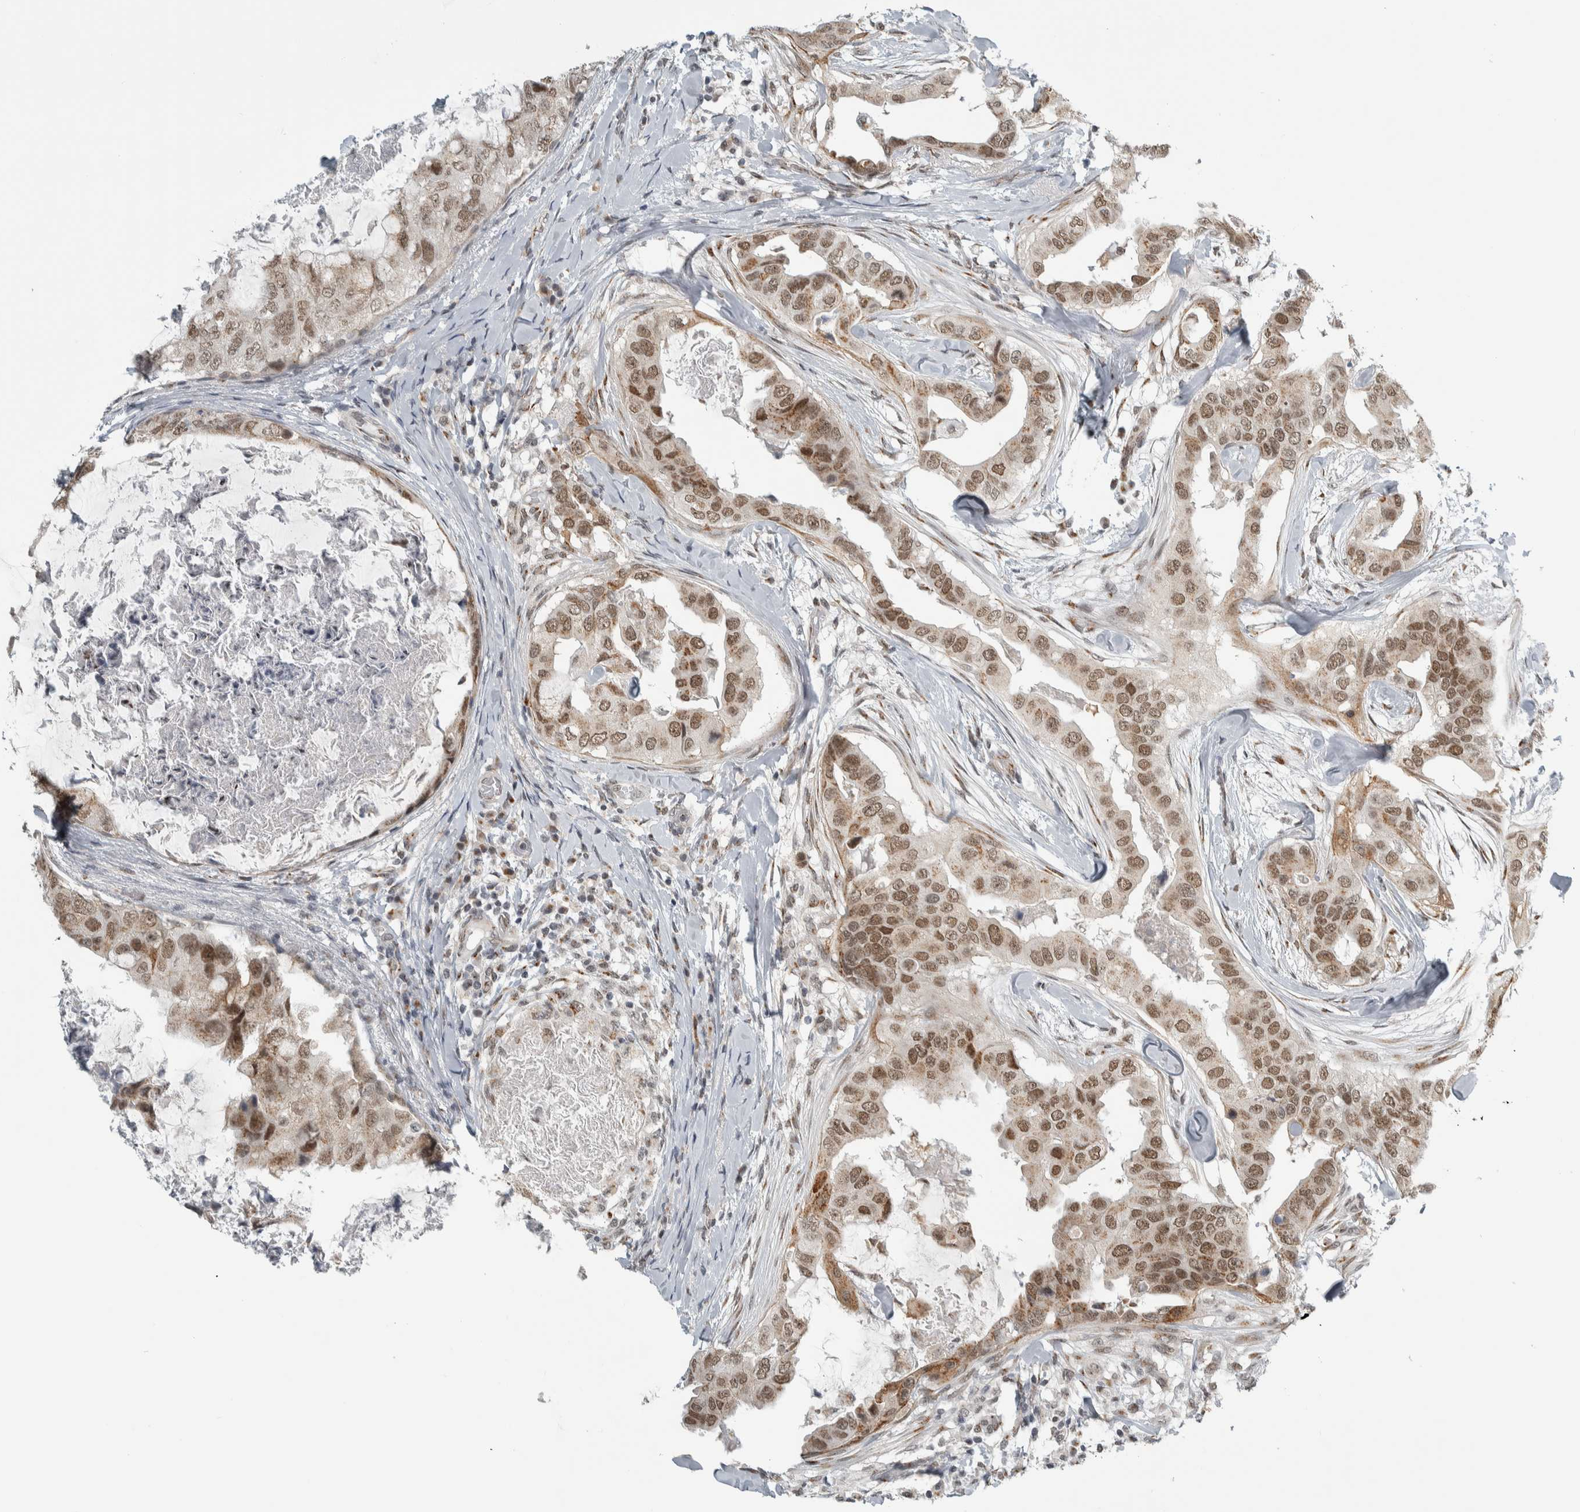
{"staining": {"intensity": "moderate", "quantity": ">75%", "location": "cytoplasmic/membranous,nuclear"}, "tissue": "breast cancer", "cell_type": "Tumor cells", "image_type": "cancer", "snomed": [{"axis": "morphology", "description": "Duct carcinoma"}, {"axis": "topography", "description": "Breast"}], "caption": "The immunohistochemical stain labels moderate cytoplasmic/membranous and nuclear staining in tumor cells of infiltrating ductal carcinoma (breast) tissue.", "gene": "ZMYND8", "patient": {"sex": "female", "age": 40}}